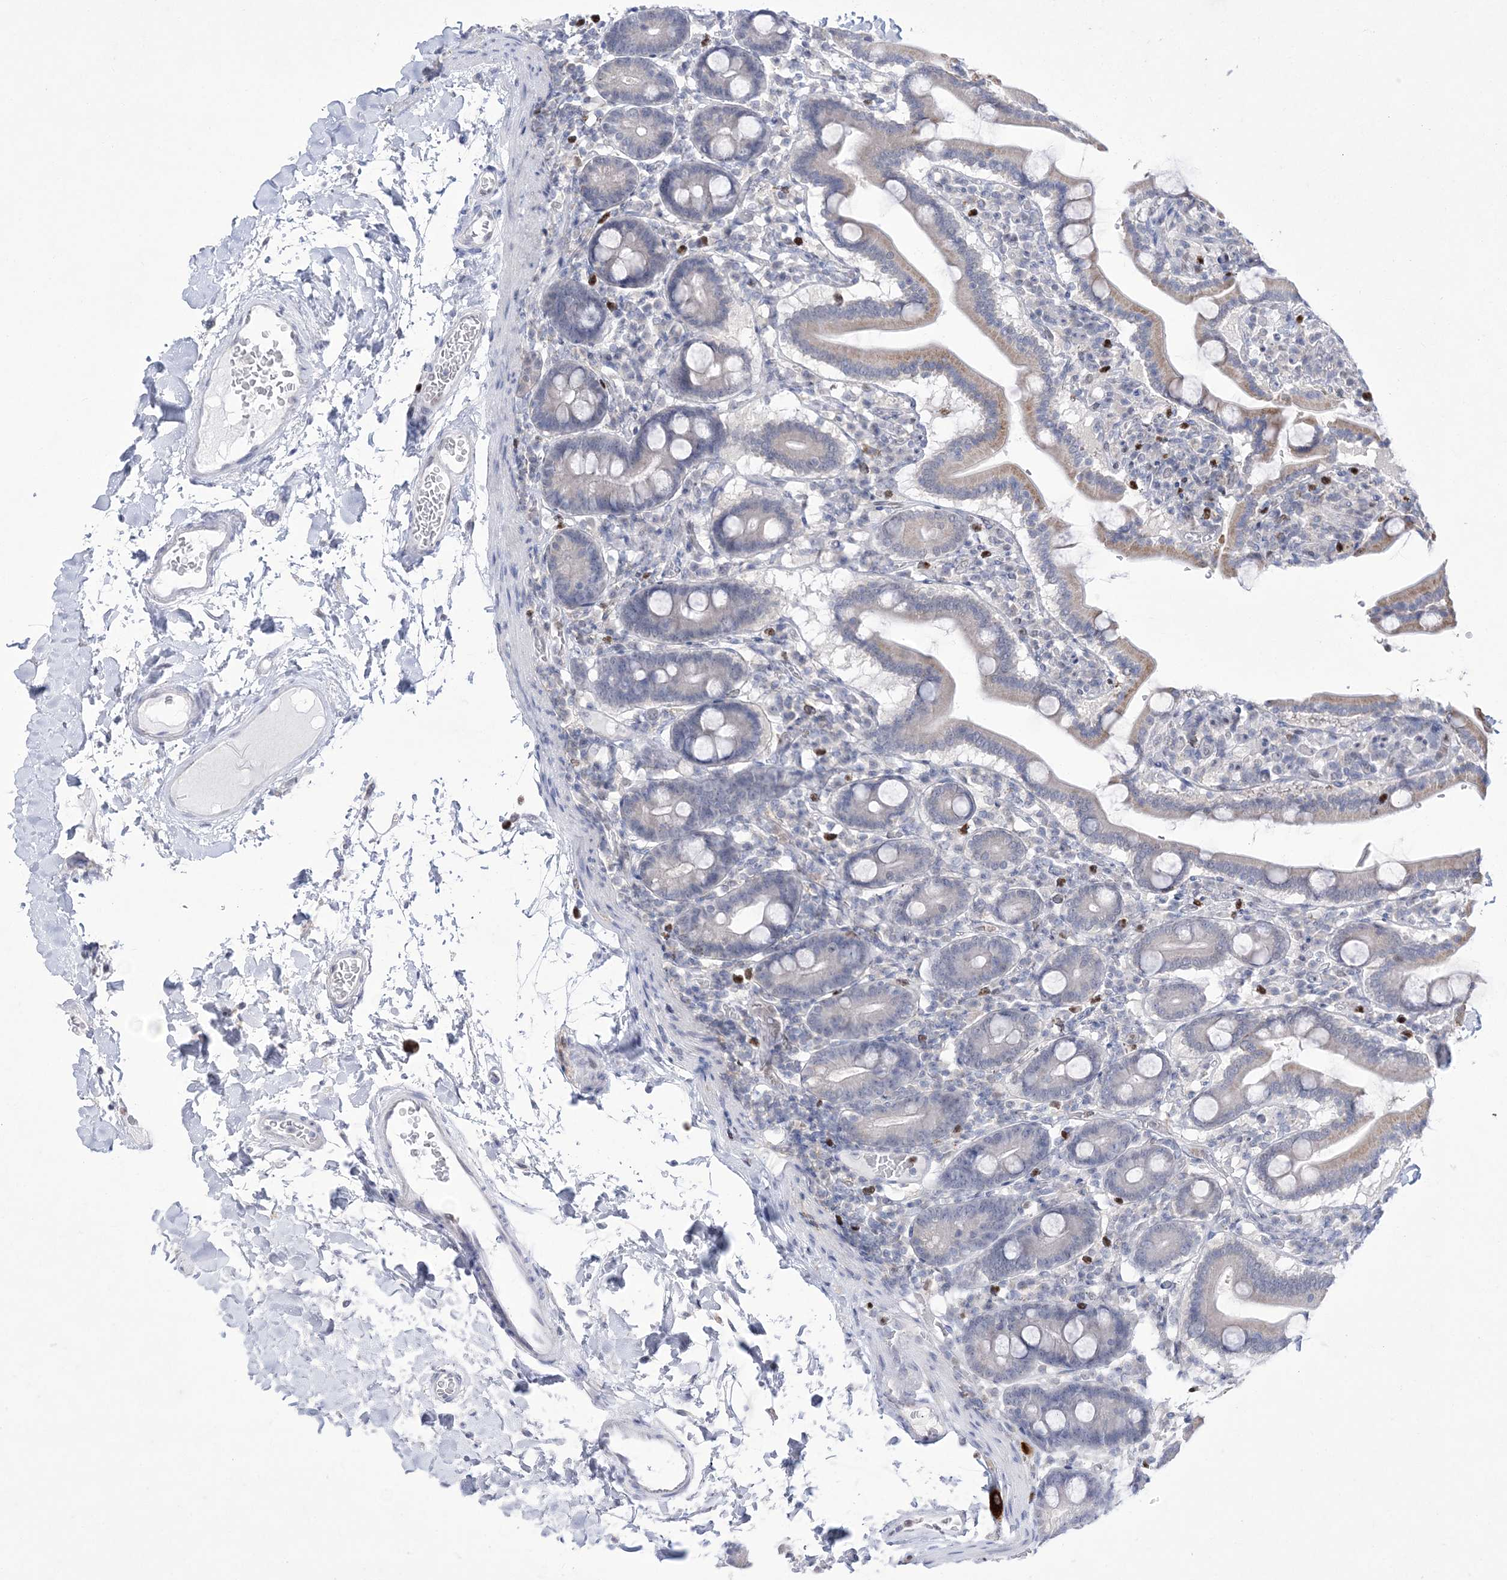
{"staining": {"intensity": "weak", "quantity": "<25%", "location": "cytoplasmic/membranous"}, "tissue": "duodenum", "cell_type": "Glandular cells", "image_type": "normal", "snomed": [{"axis": "morphology", "description": "Normal tissue, NOS"}, {"axis": "topography", "description": "Duodenum"}], "caption": "Glandular cells show no significant protein expression in benign duodenum. (DAB (3,3'-diaminobenzidine) IHC, high magnification).", "gene": "WDR27", "patient": {"sex": "male", "age": 55}}